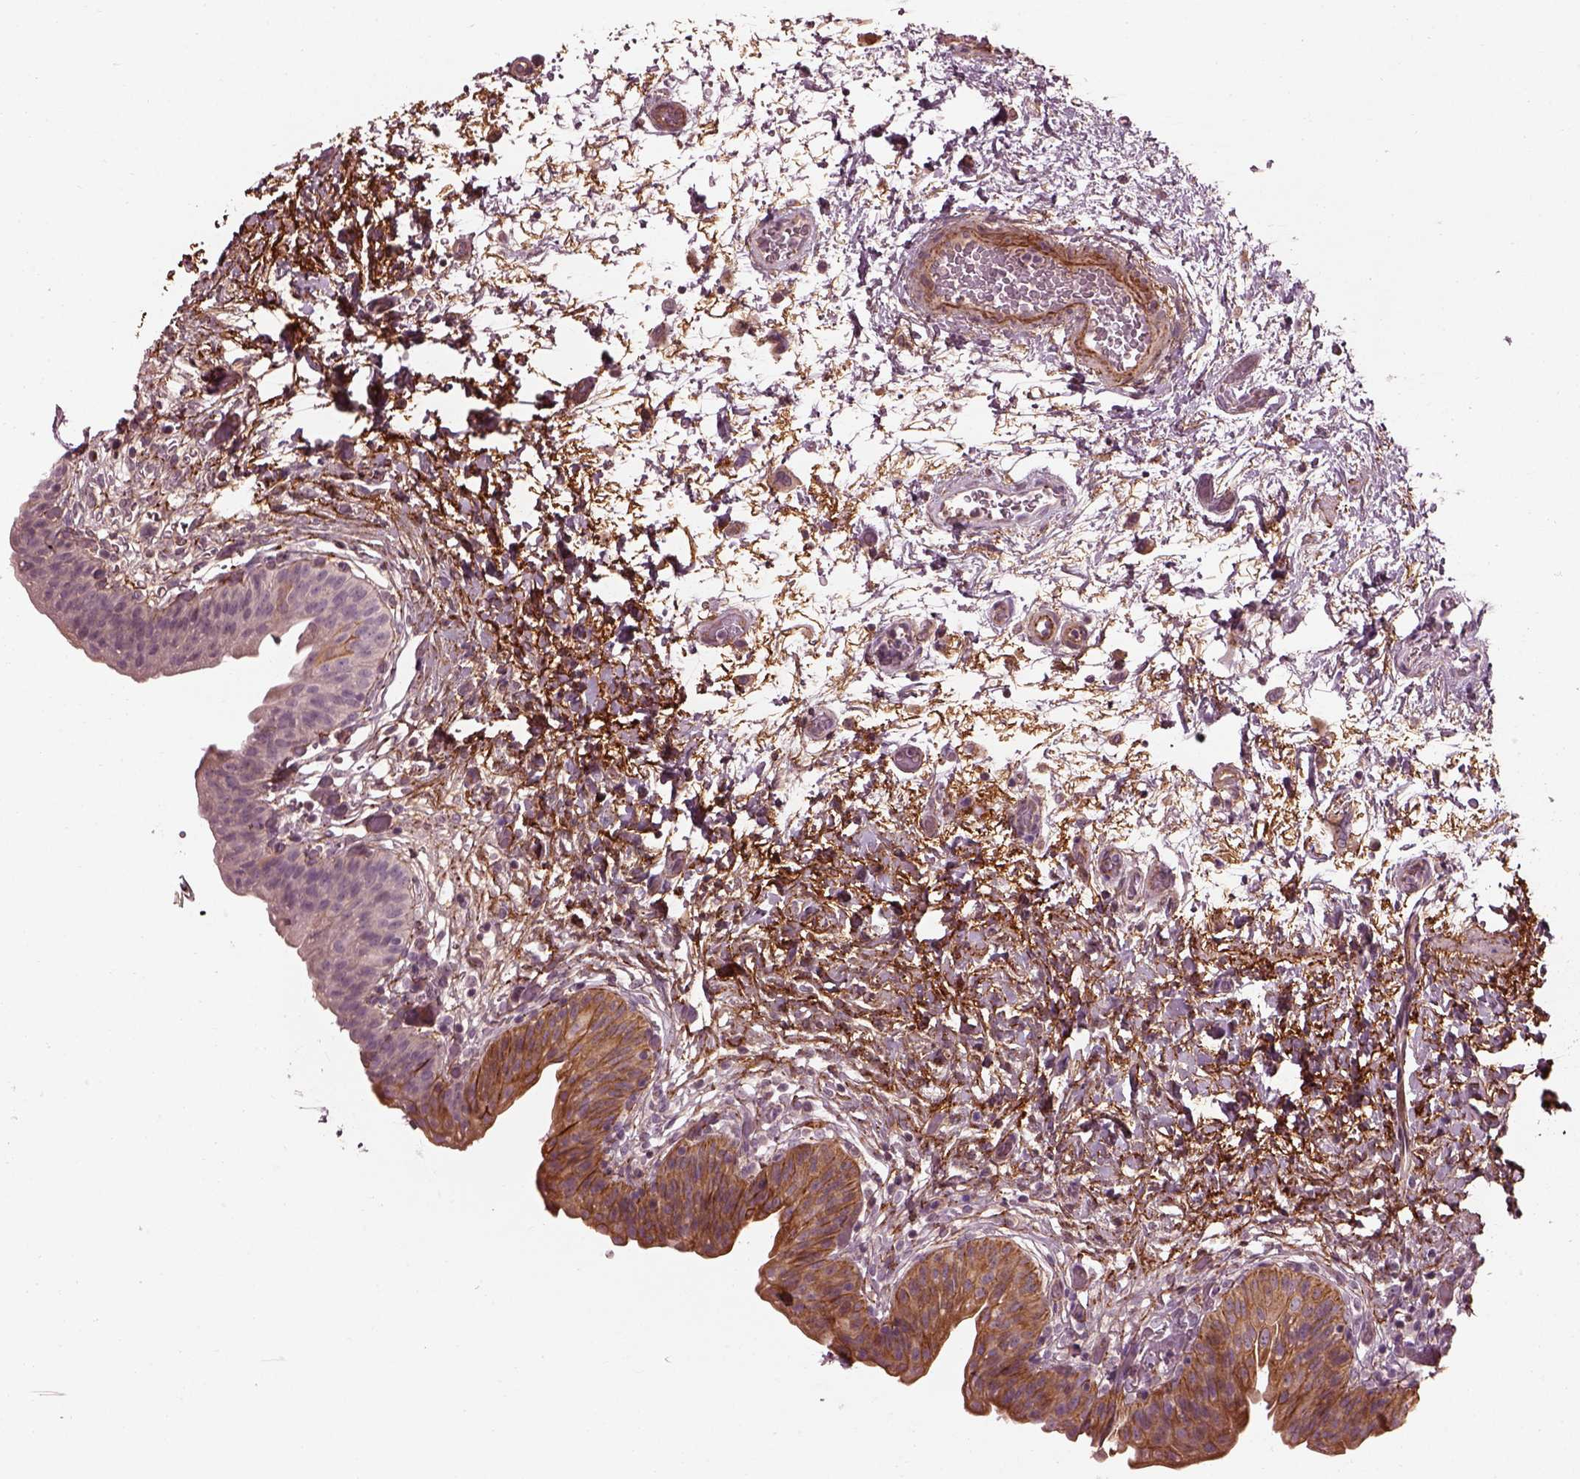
{"staining": {"intensity": "moderate", "quantity": "25%-75%", "location": "cytoplasmic/membranous"}, "tissue": "urinary bladder", "cell_type": "Urothelial cells", "image_type": "normal", "snomed": [{"axis": "morphology", "description": "Normal tissue, NOS"}, {"axis": "topography", "description": "Urinary bladder"}], "caption": "A high-resolution micrograph shows immunohistochemistry staining of benign urinary bladder, which shows moderate cytoplasmic/membranous positivity in about 25%-75% of urothelial cells.", "gene": "EFEMP1", "patient": {"sex": "male", "age": 69}}